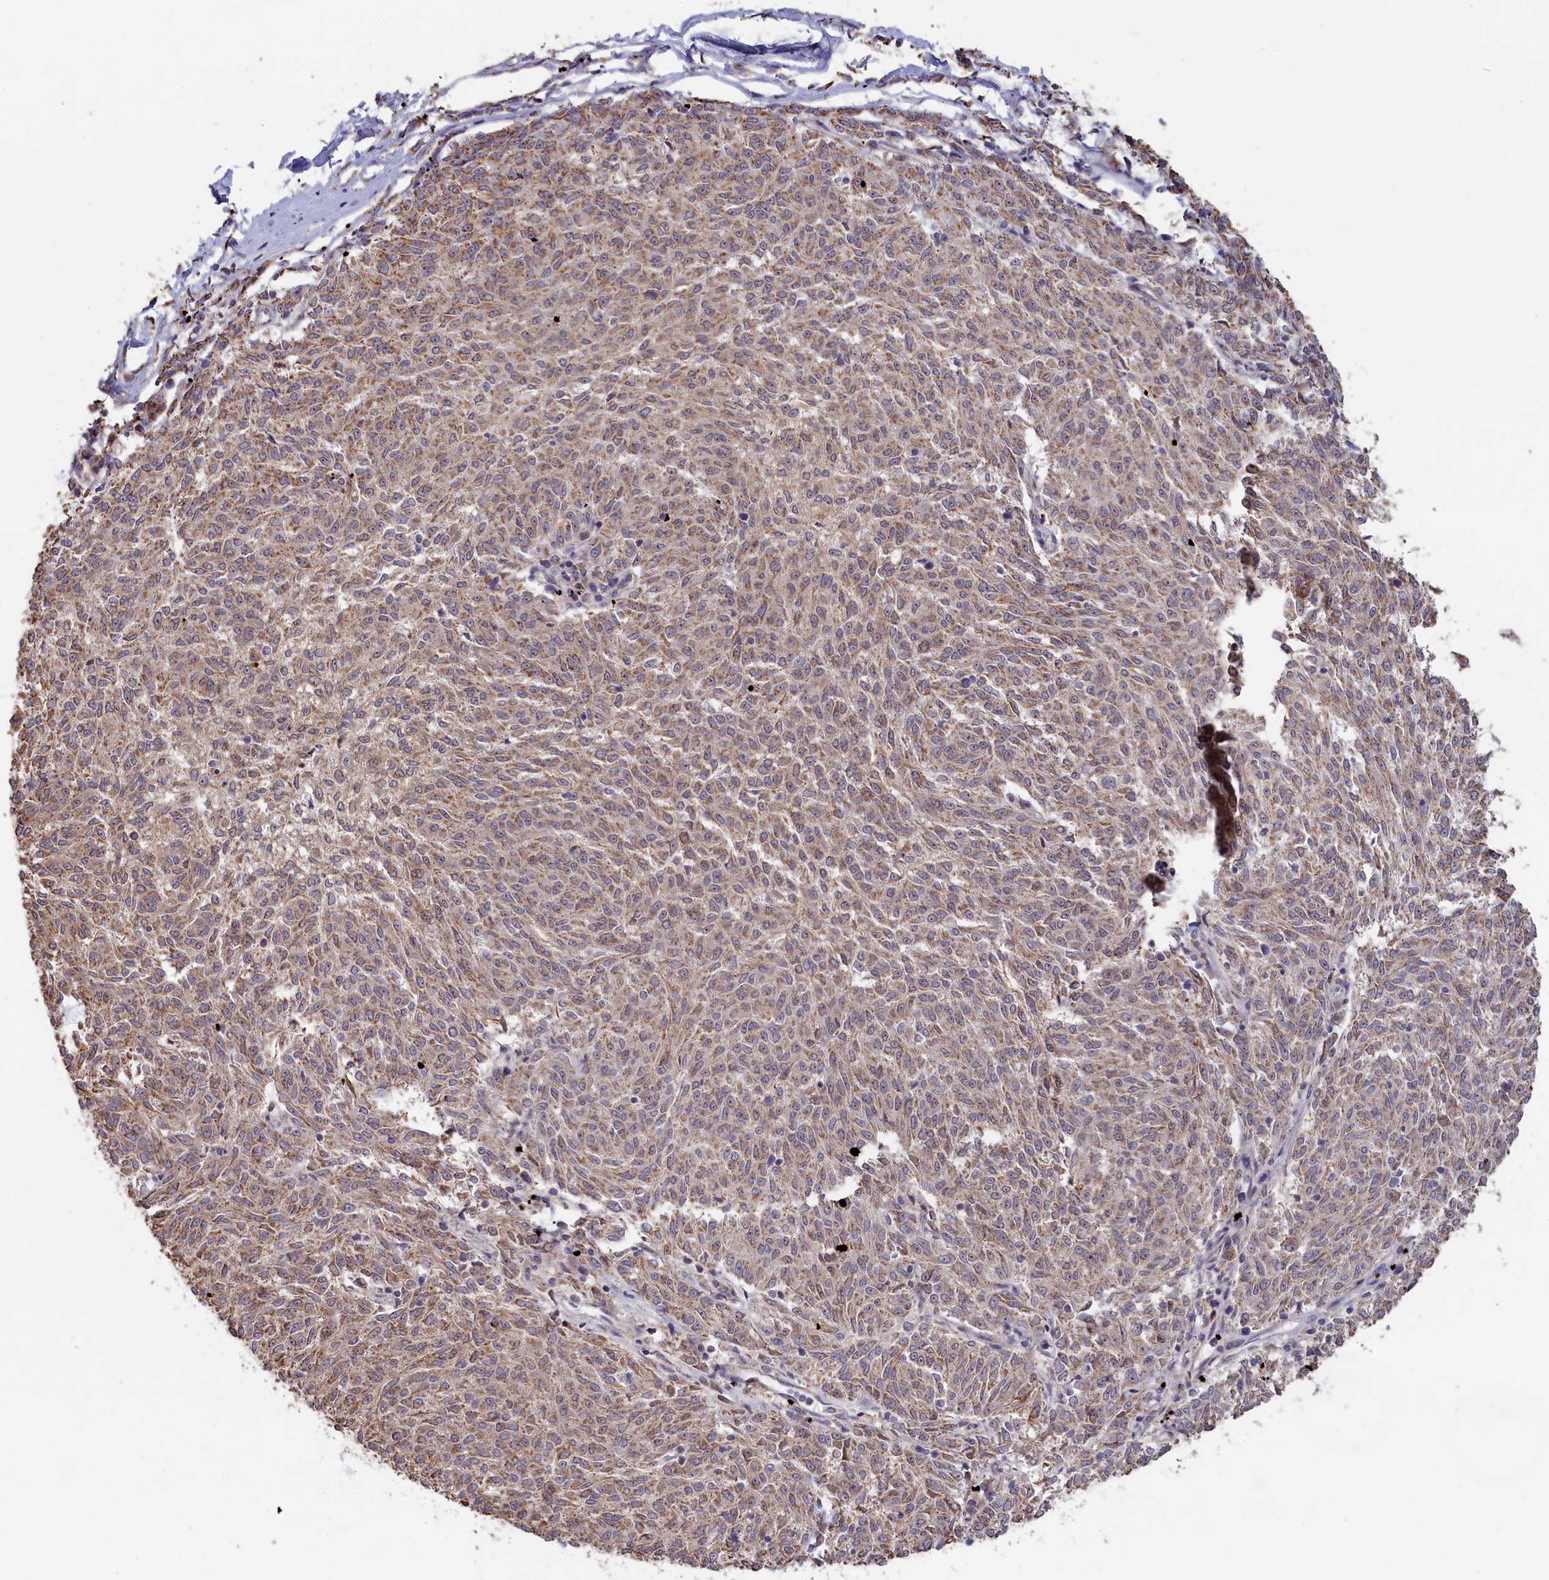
{"staining": {"intensity": "weak", "quantity": ">75%", "location": "cytoplasmic/membranous"}, "tissue": "melanoma", "cell_type": "Tumor cells", "image_type": "cancer", "snomed": [{"axis": "morphology", "description": "Malignant melanoma, NOS"}, {"axis": "topography", "description": "Skin"}], "caption": "Brown immunohistochemical staining in human melanoma exhibits weak cytoplasmic/membranous staining in approximately >75% of tumor cells. The protein is stained brown, and the nuclei are stained in blue (DAB (3,3'-diaminobenzidine) IHC with brightfield microscopy, high magnification).", "gene": "ZNF816", "patient": {"sex": "female", "age": 72}}